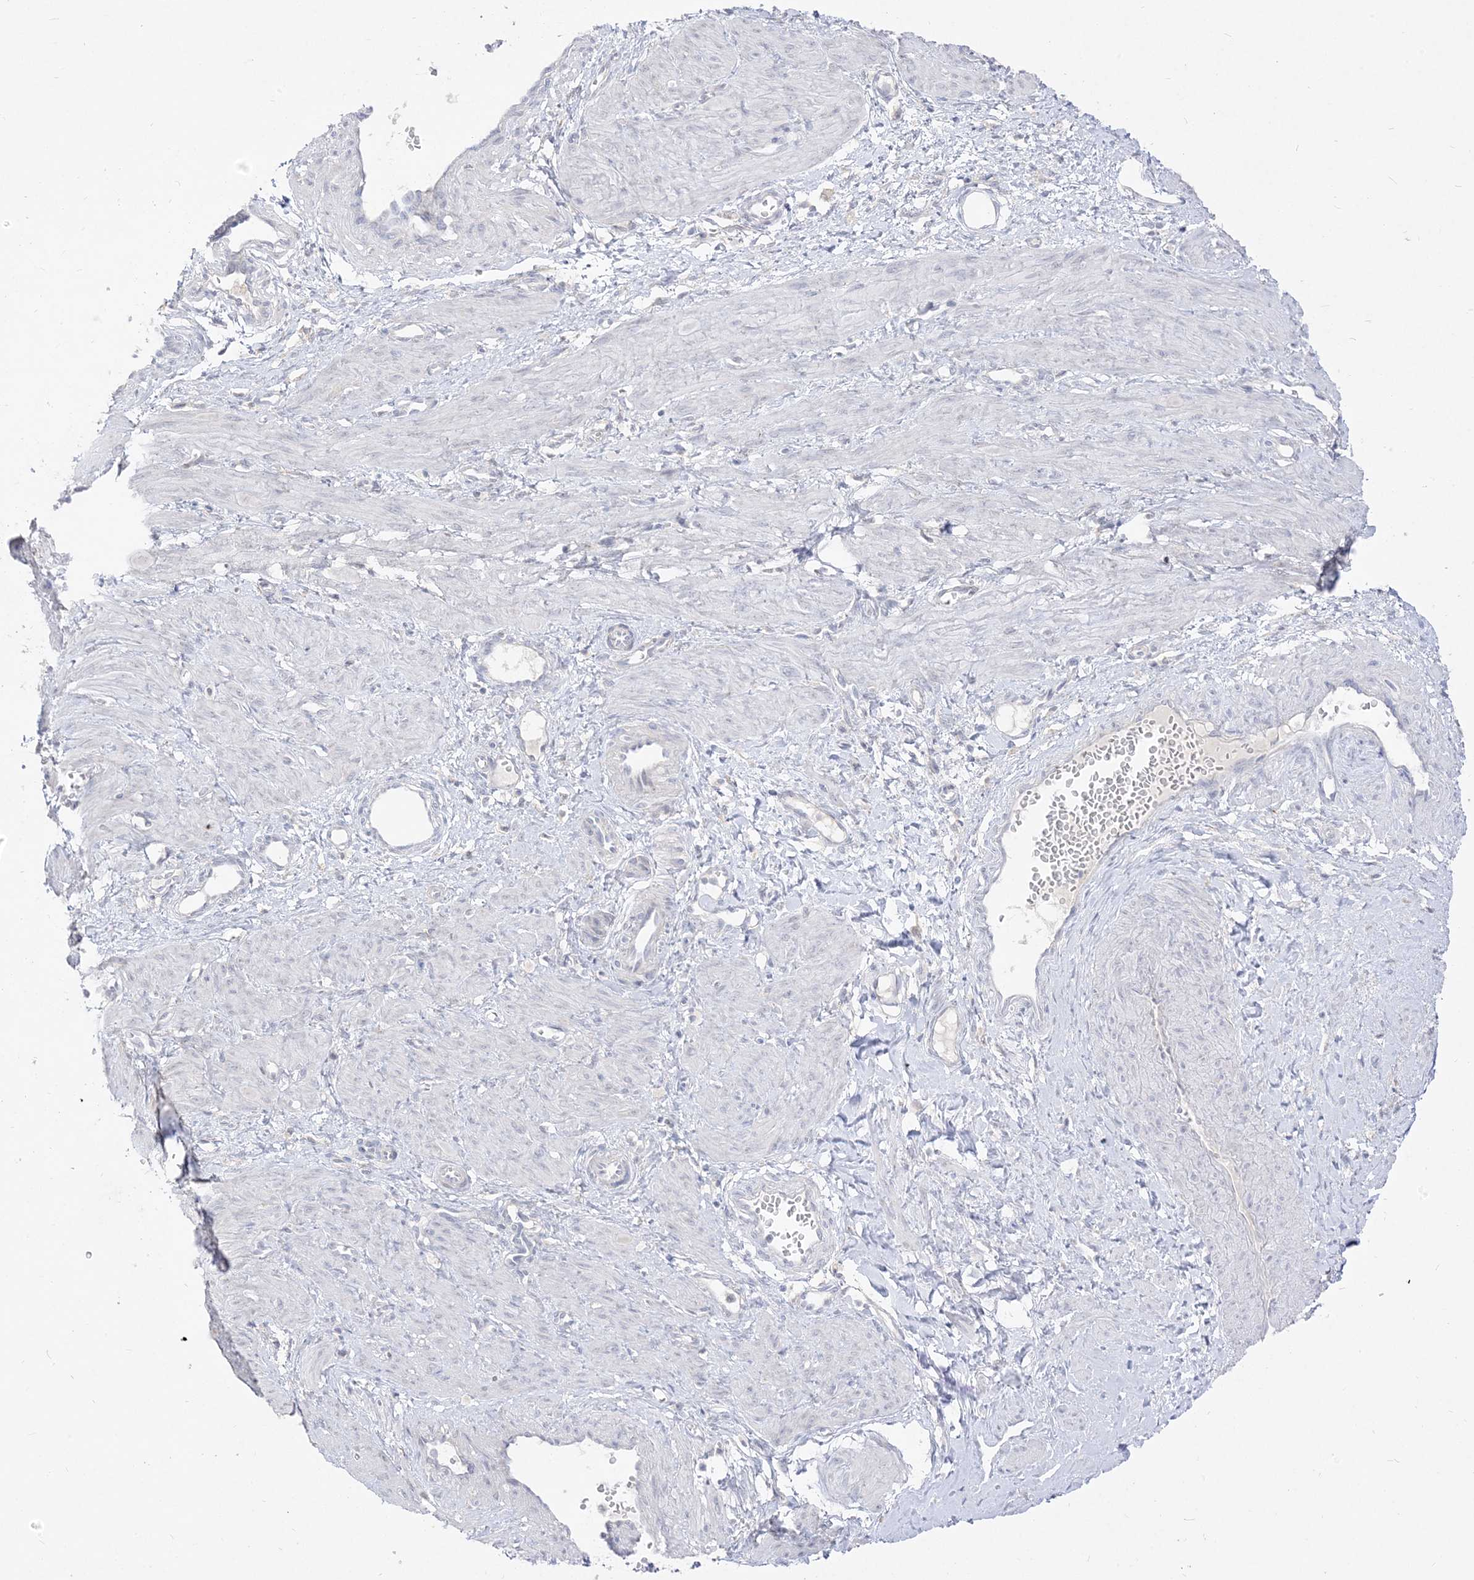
{"staining": {"intensity": "negative", "quantity": "none", "location": "none"}, "tissue": "smooth muscle", "cell_type": "Smooth muscle cells", "image_type": "normal", "snomed": [{"axis": "morphology", "description": "Normal tissue, NOS"}, {"axis": "topography", "description": "Endometrium"}], "caption": "DAB (3,3'-diaminobenzidine) immunohistochemical staining of benign smooth muscle demonstrates no significant expression in smooth muscle cells.", "gene": "LOXL3", "patient": {"sex": "female", "age": 33}}